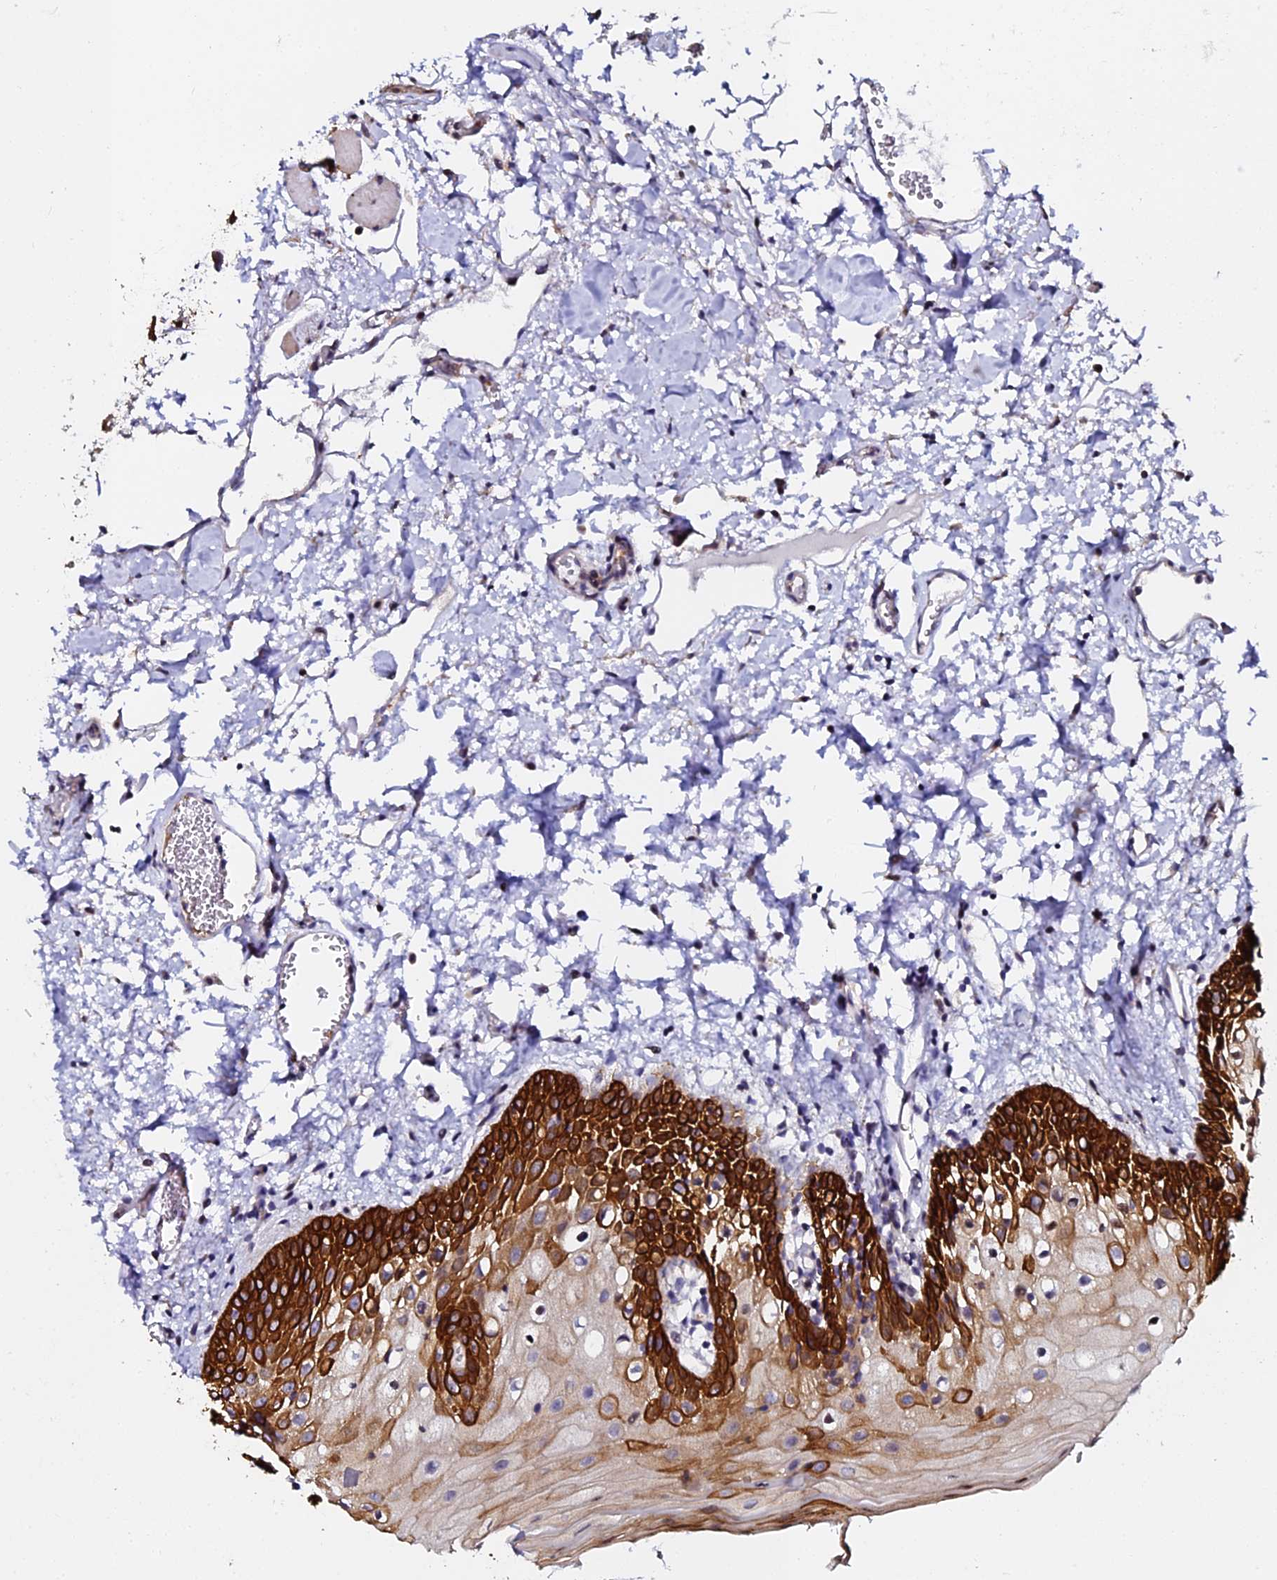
{"staining": {"intensity": "strong", "quantity": "25%-75%", "location": "cytoplasmic/membranous"}, "tissue": "oral mucosa", "cell_type": "Squamous epithelial cells", "image_type": "normal", "snomed": [{"axis": "morphology", "description": "Normal tissue, NOS"}, {"axis": "topography", "description": "Oral tissue"}, {"axis": "topography", "description": "Tounge, NOS"}], "caption": "Unremarkable oral mucosa was stained to show a protein in brown. There is high levels of strong cytoplasmic/membranous expression in about 25%-75% of squamous epithelial cells.", "gene": "GPN3", "patient": {"sex": "female", "age": 73}}